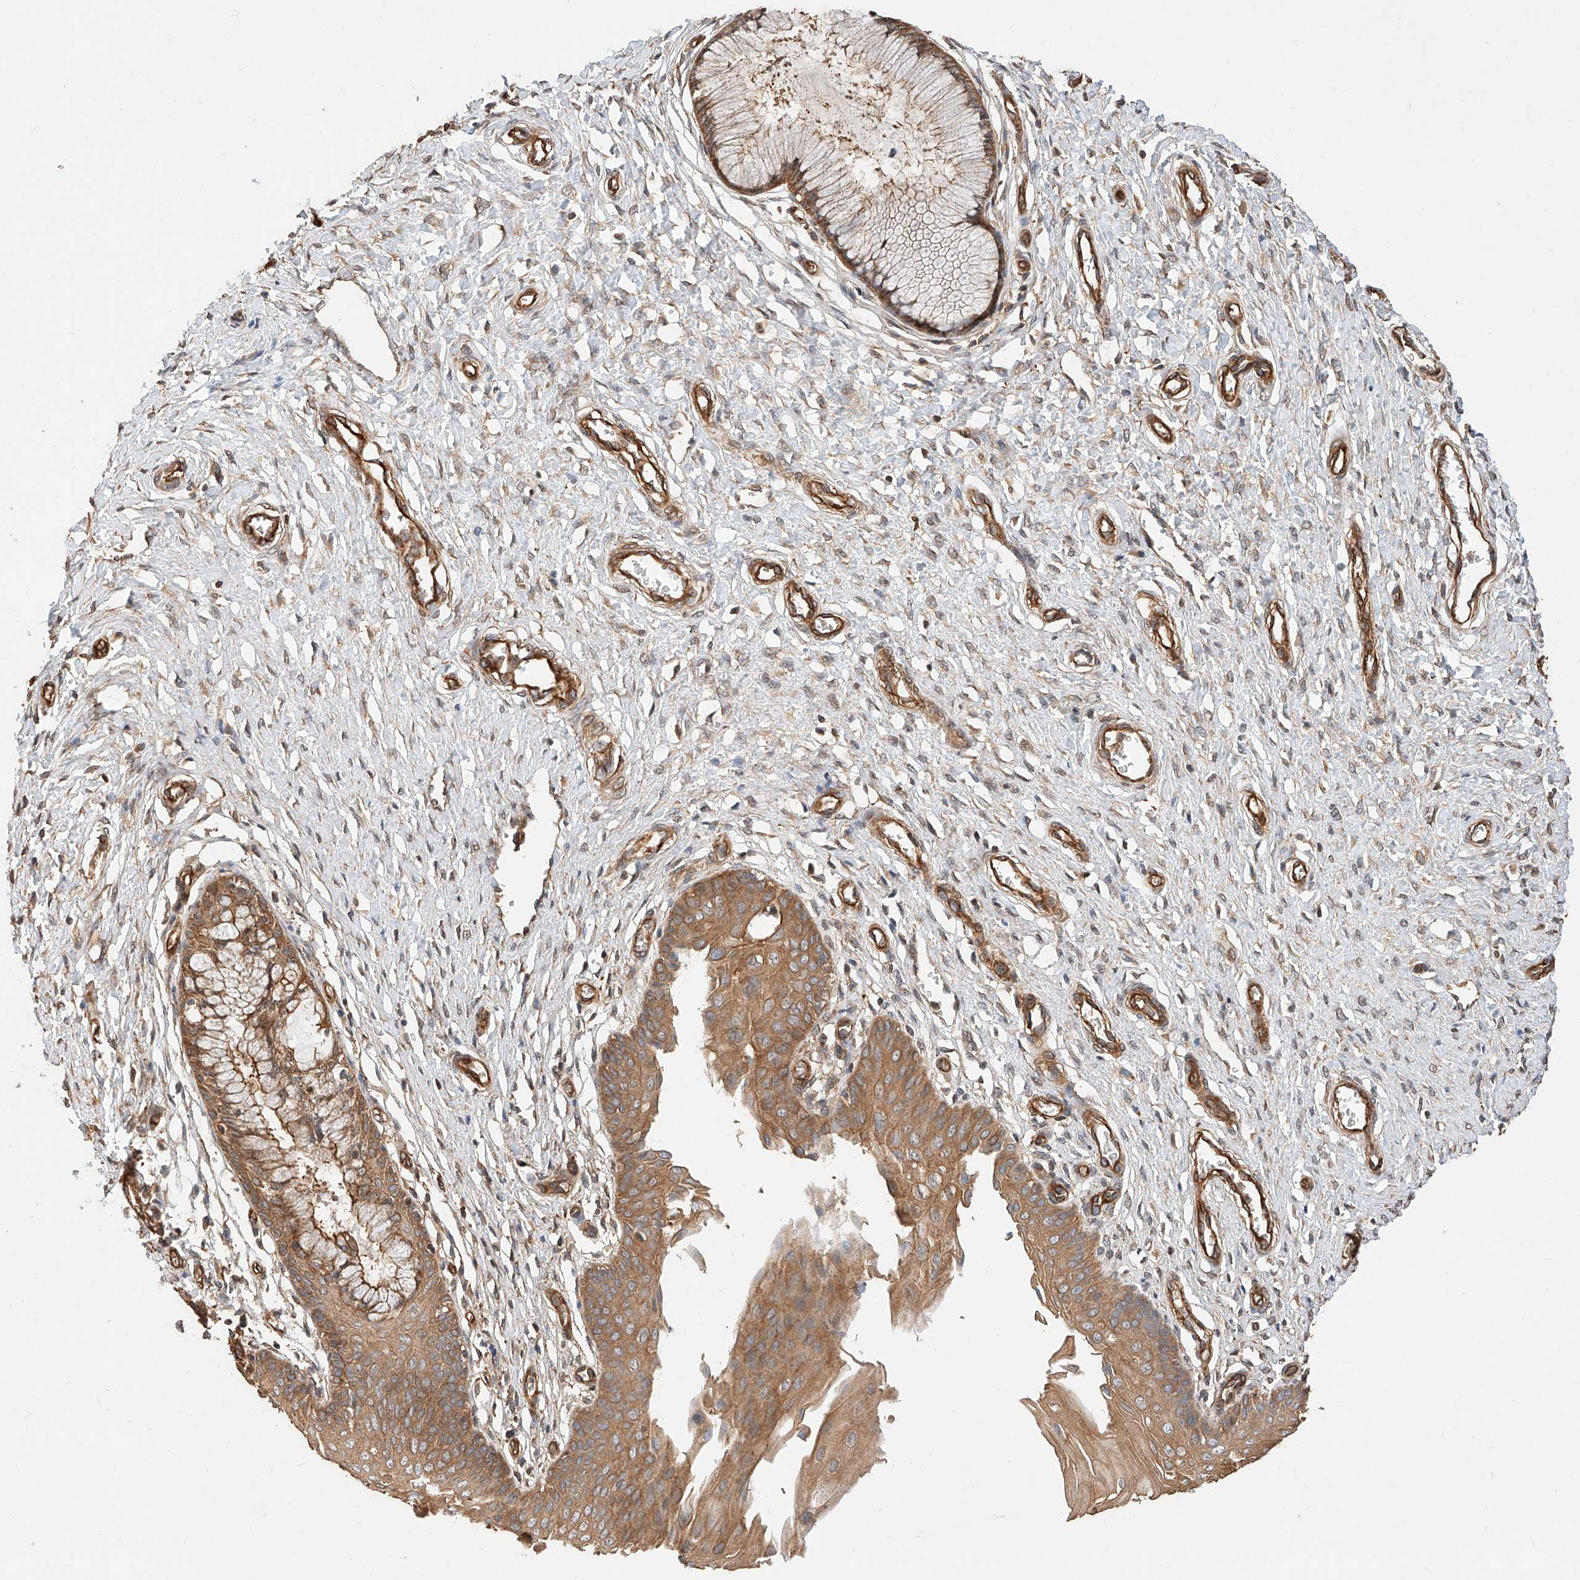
{"staining": {"intensity": "moderate", "quantity": ">75%", "location": "cytoplasmic/membranous"}, "tissue": "cervix", "cell_type": "Glandular cells", "image_type": "normal", "snomed": [{"axis": "morphology", "description": "Normal tissue, NOS"}, {"axis": "topography", "description": "Cervix"}], "caption": "Immunohistochemistry (IHC) staining of normal cervix, which reveals medium levels of moderate cytoplasmic/membranous expression in approximately >75% of glandular cells indicating moderate cytoplasmic/membranous protein positivity. The staining was performed using DAB (3,3'-diaminobenzidine) (brown) for protein detection and nuclei were counterstained in hematoxylin (blue).", "gene": "GHDC", "patient": {"sex": "female", "age": 55}}